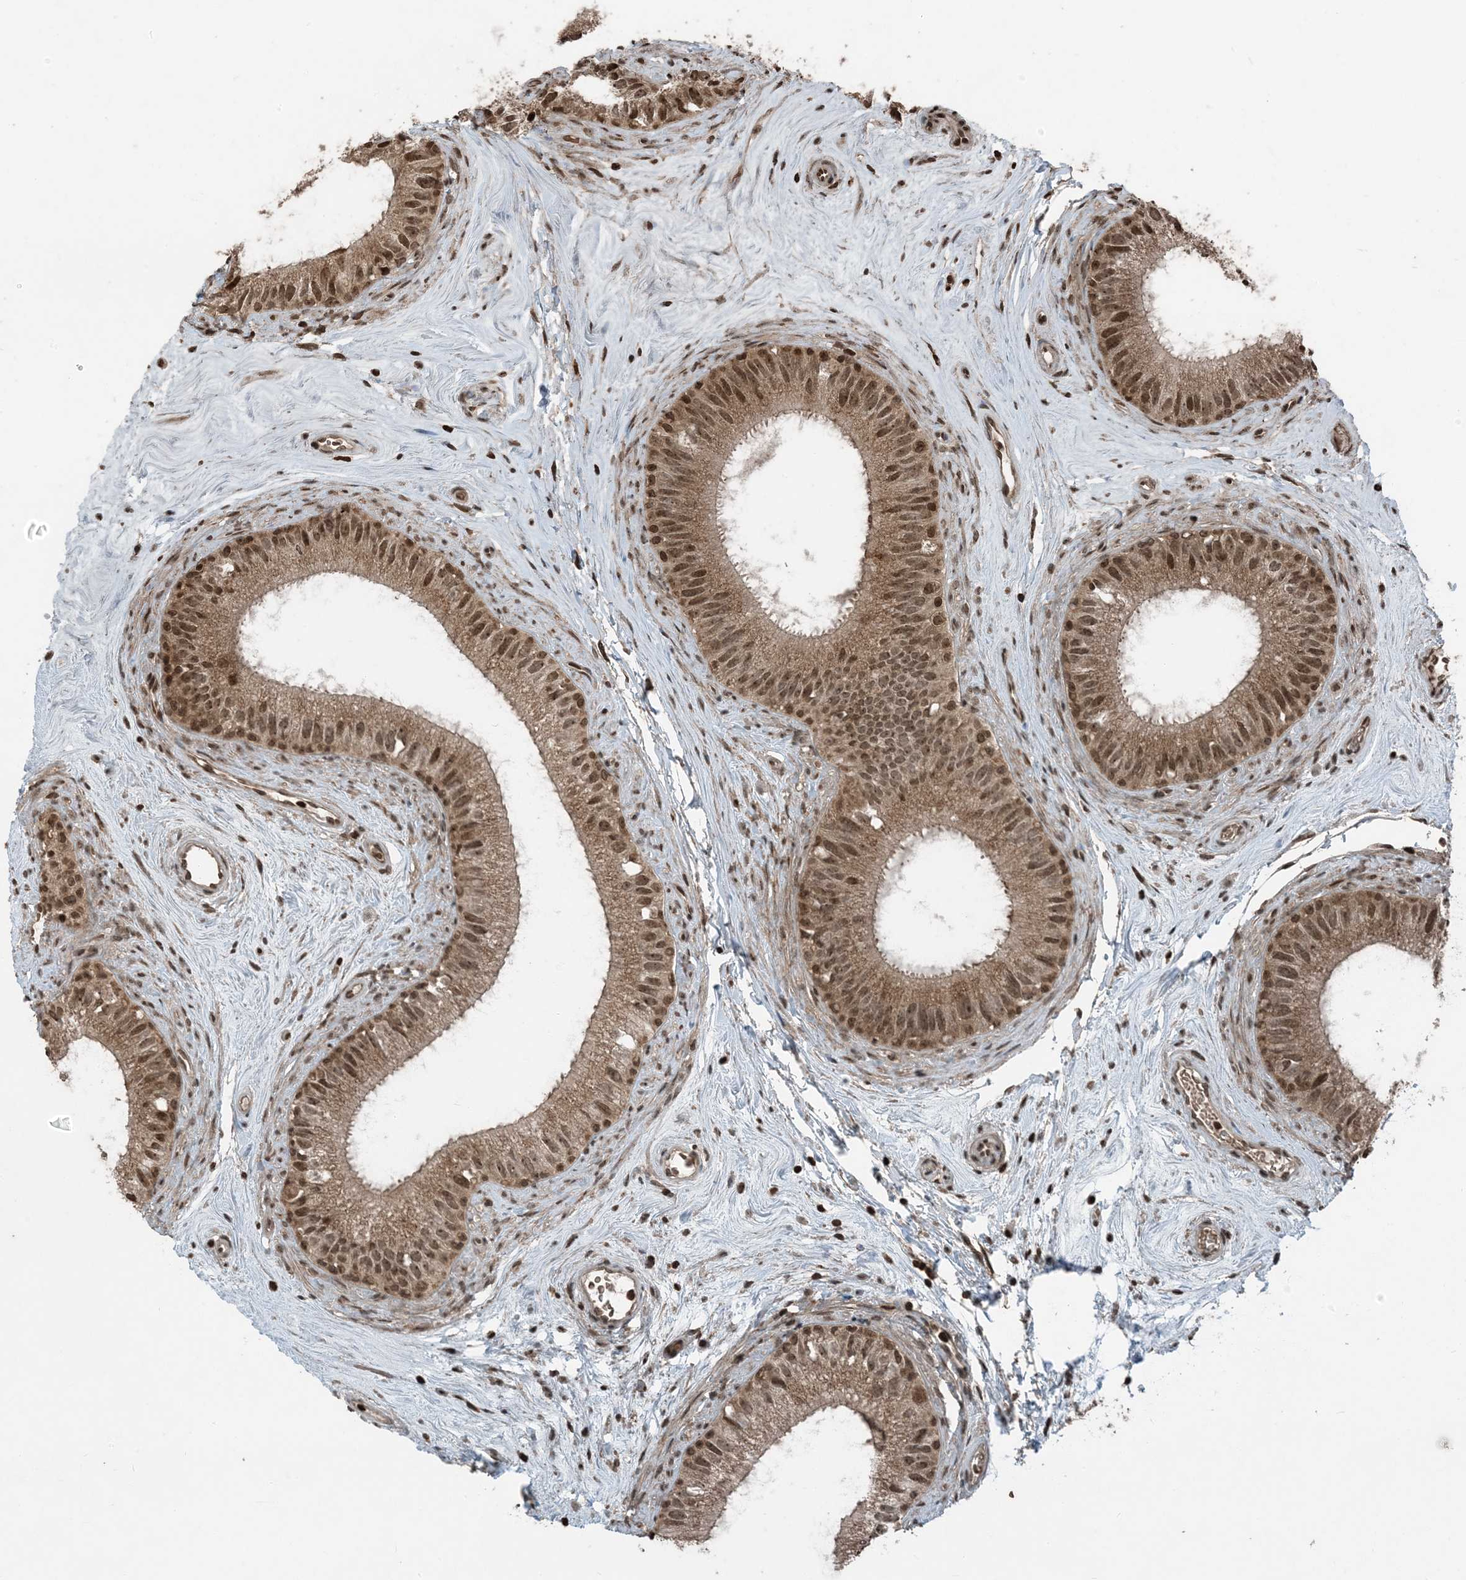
{"staining": {"intensity": "moderate", "quantity": ">75%", "location": "cytoplasmic/membranous,nuclear"}, "tissue": "epididymis", "cell_type": "Glandular cells", "image_type": "normal", "snomed": [{"axis": "morphology", "description": "Normal tissue, NOS"}, {"axis": "topography", "description": "Epididymis"}], "caption": "Immunohistochemical staining of benign epididymis reveals medium levels of moderate cytoplasmic/membranous,nuclear positivity in approximately >75% of glandular cells.", "gene": "ZFAND2B", "patient": {"sex": "male", "age": 71}}